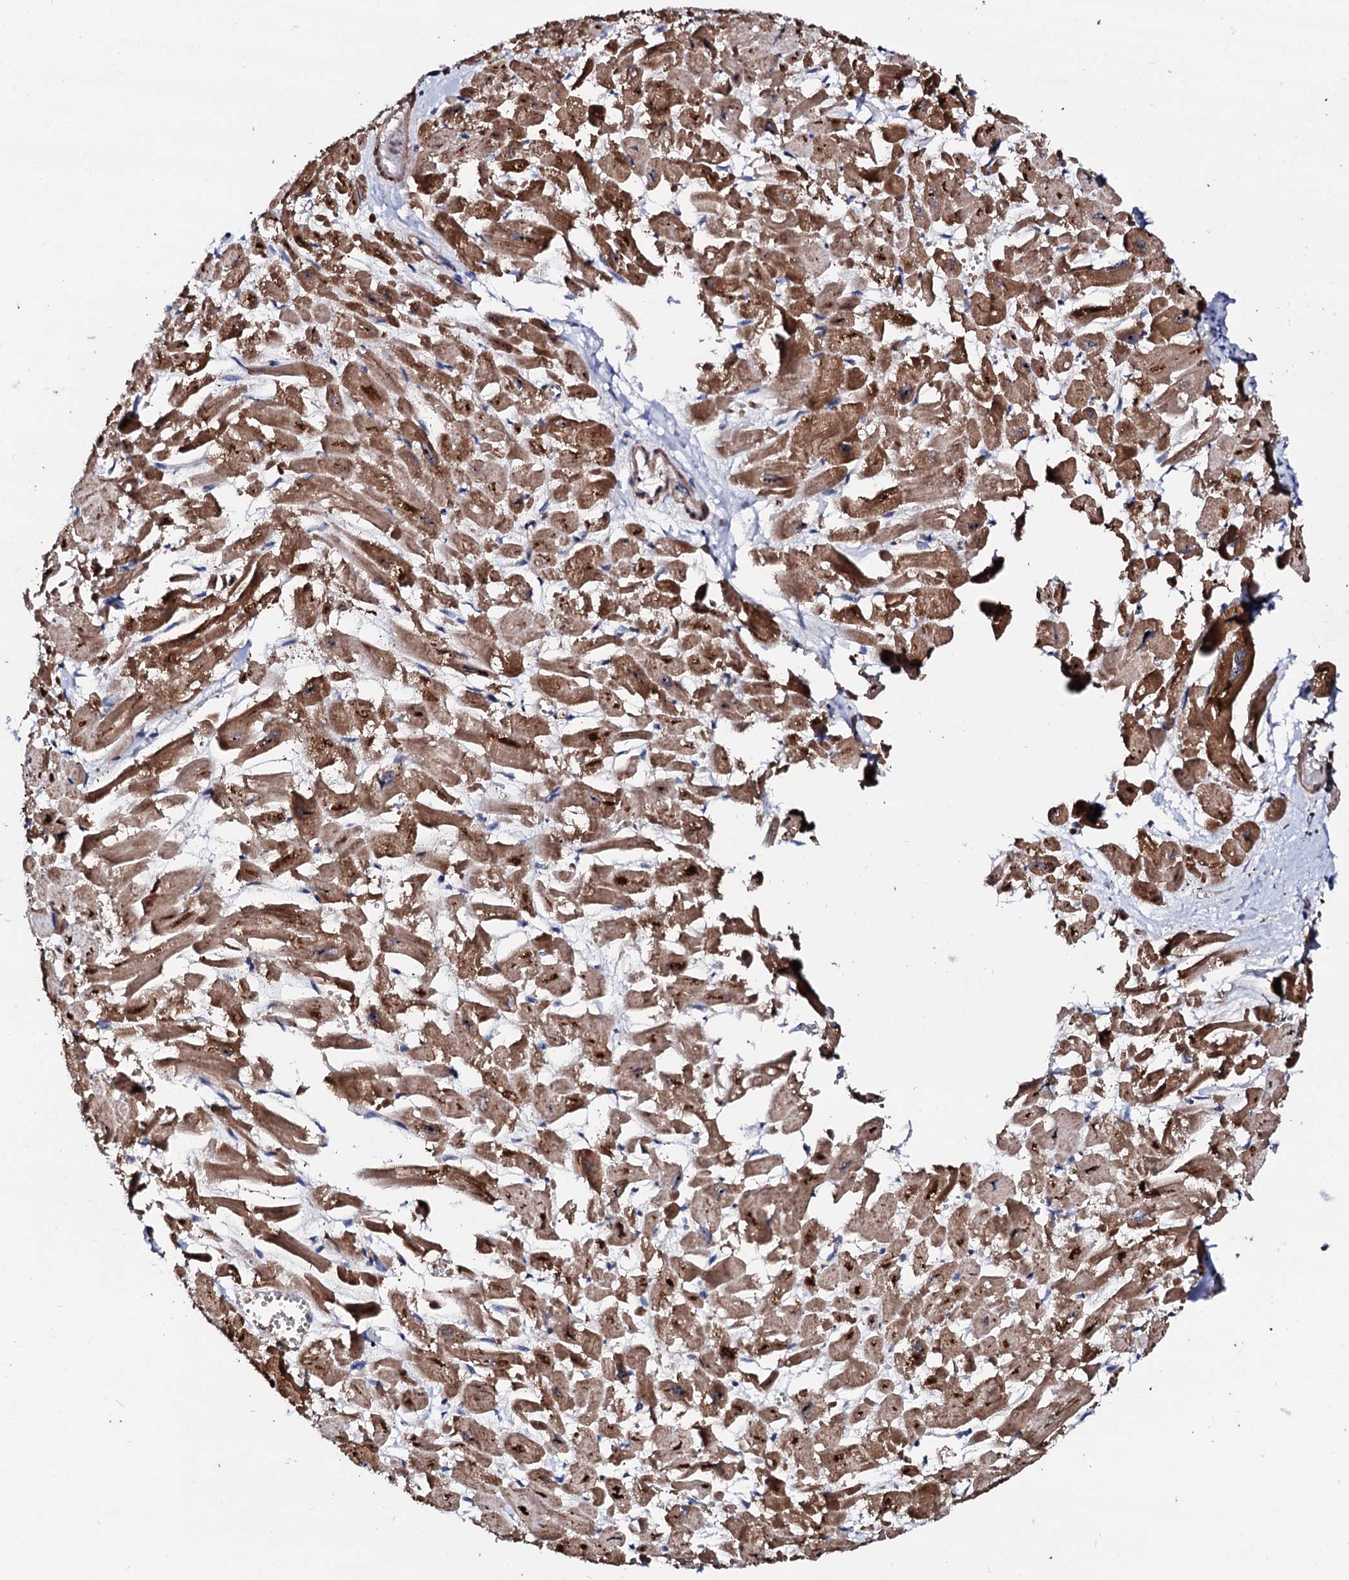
{"staining": {"intensity": "strong", "quantity": ">75%", "location": "cytoplasmic/membranous"}, "tissue": "heart muscle", "cell_type": "Cardiomyocytes", "image_type": "normal", "snomed": [{"axis": "morphology", "description": "Normal tissue, NOS"}, {"axis": "topography", "description": "Heart"}], "caption": "IHC (DAB) staining of benign human heart muscle displays strong cytoplasmic/membranous protein positivity in about >75% of cardiomyocytes.", "gene": "GTPBP4", "patient": {"sex": "male", "age": 54}}